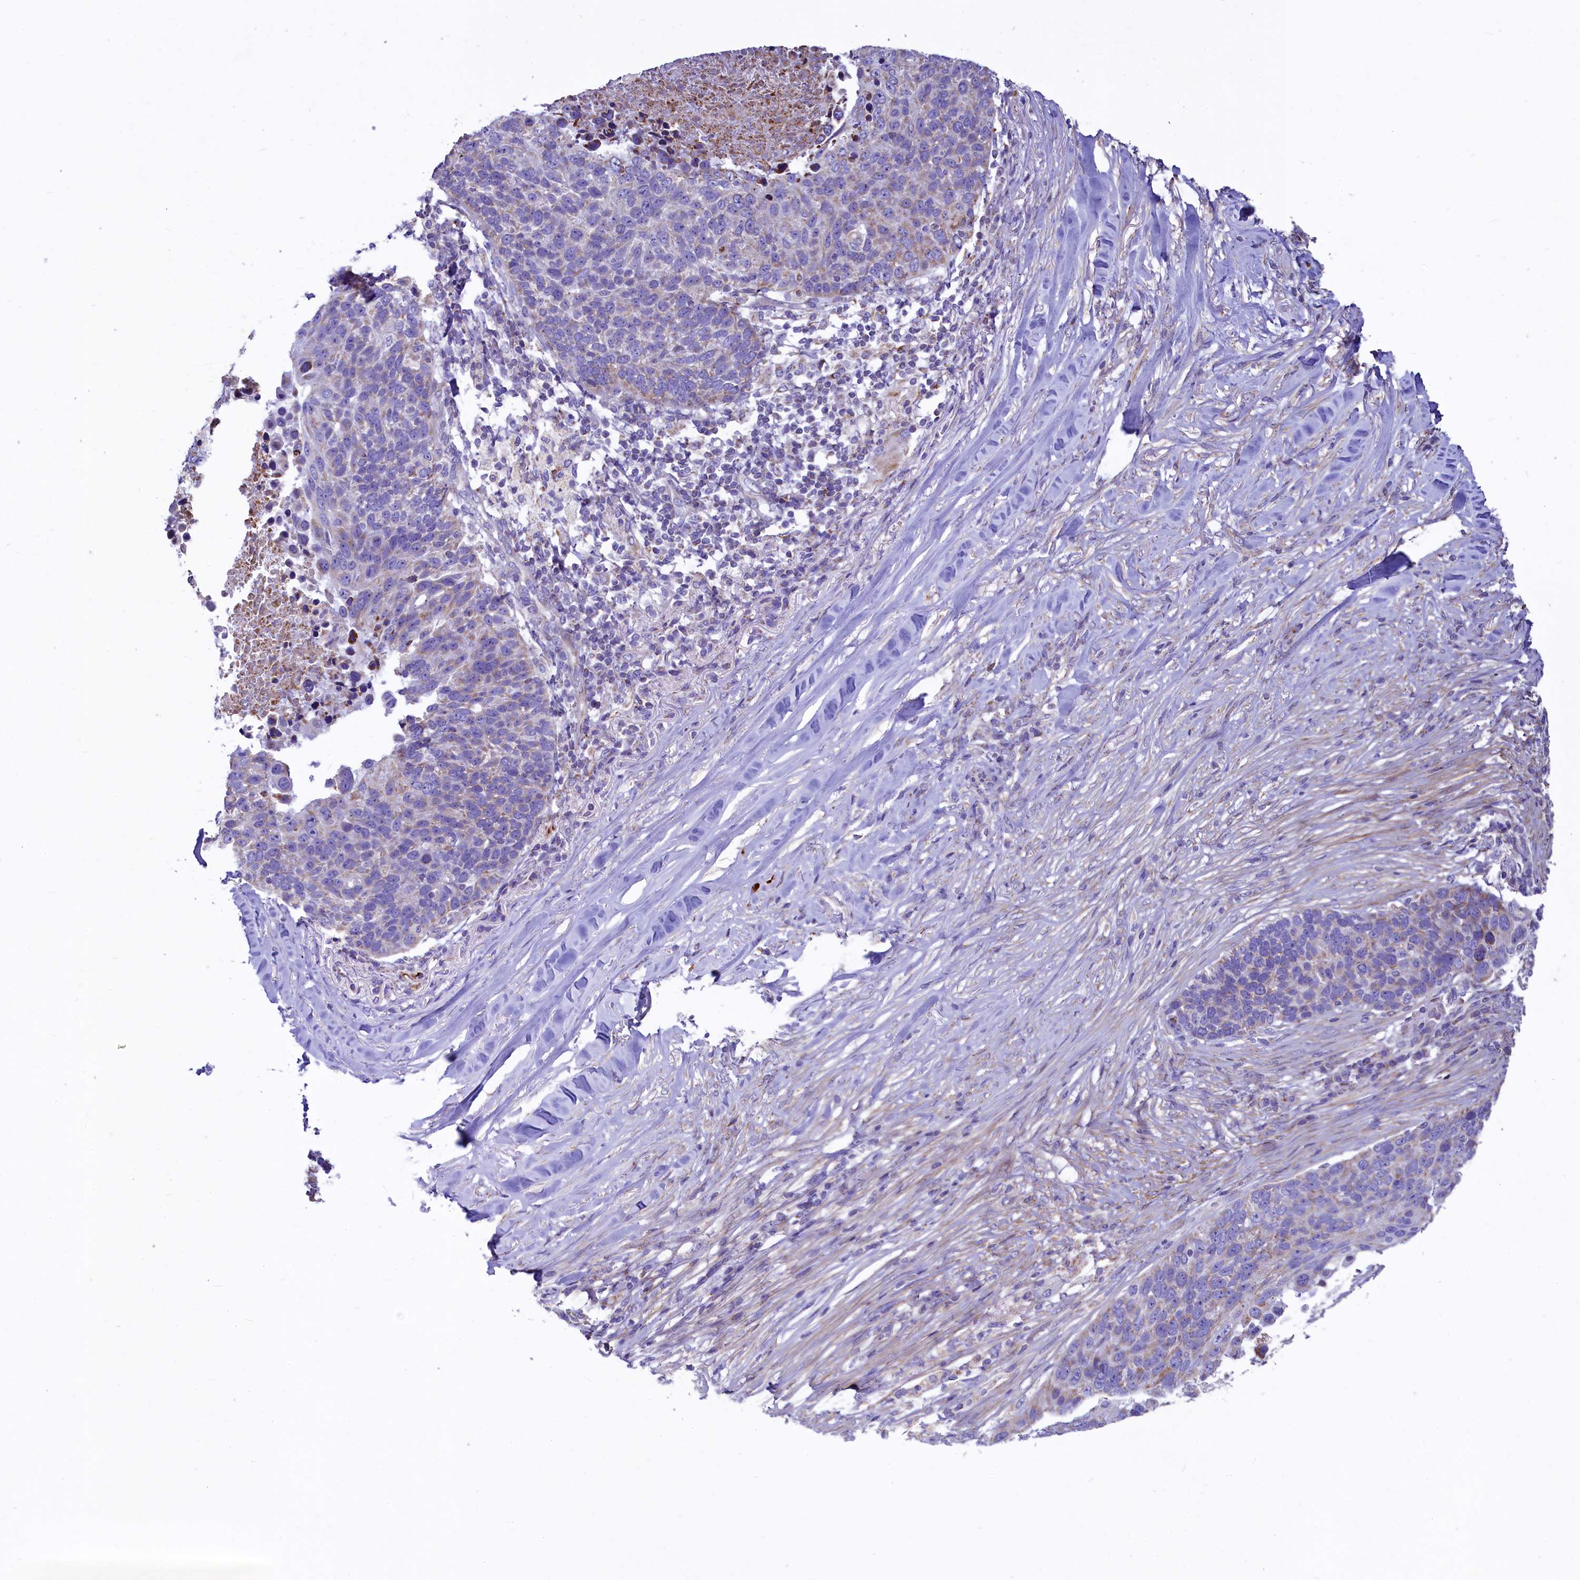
{"staining": {"intensity": "weak", "quantity": "<25%", "location": "cytoplasmic/membranous"}, "tissue": "lung cancer", "cell_type": "Tumor cells", "image_type": "cancer", "snomed": [{"axis": "morphology", "description": "Normal tissue, NOS"}, {"axis": "morphology", "description": "Squamous cell carcinoma, NOS"}, {"axis": "topography", "description": "Lymph node"}, {"axis": "topography", "description": "Lung"}], "caption": "Immunohistochemical staining of human lung cancer (squamous cell carcinoma) displays no significant expression in tumor cells.", "gene": "VWCE", "patient": {"sex": "male", "age": 66}}